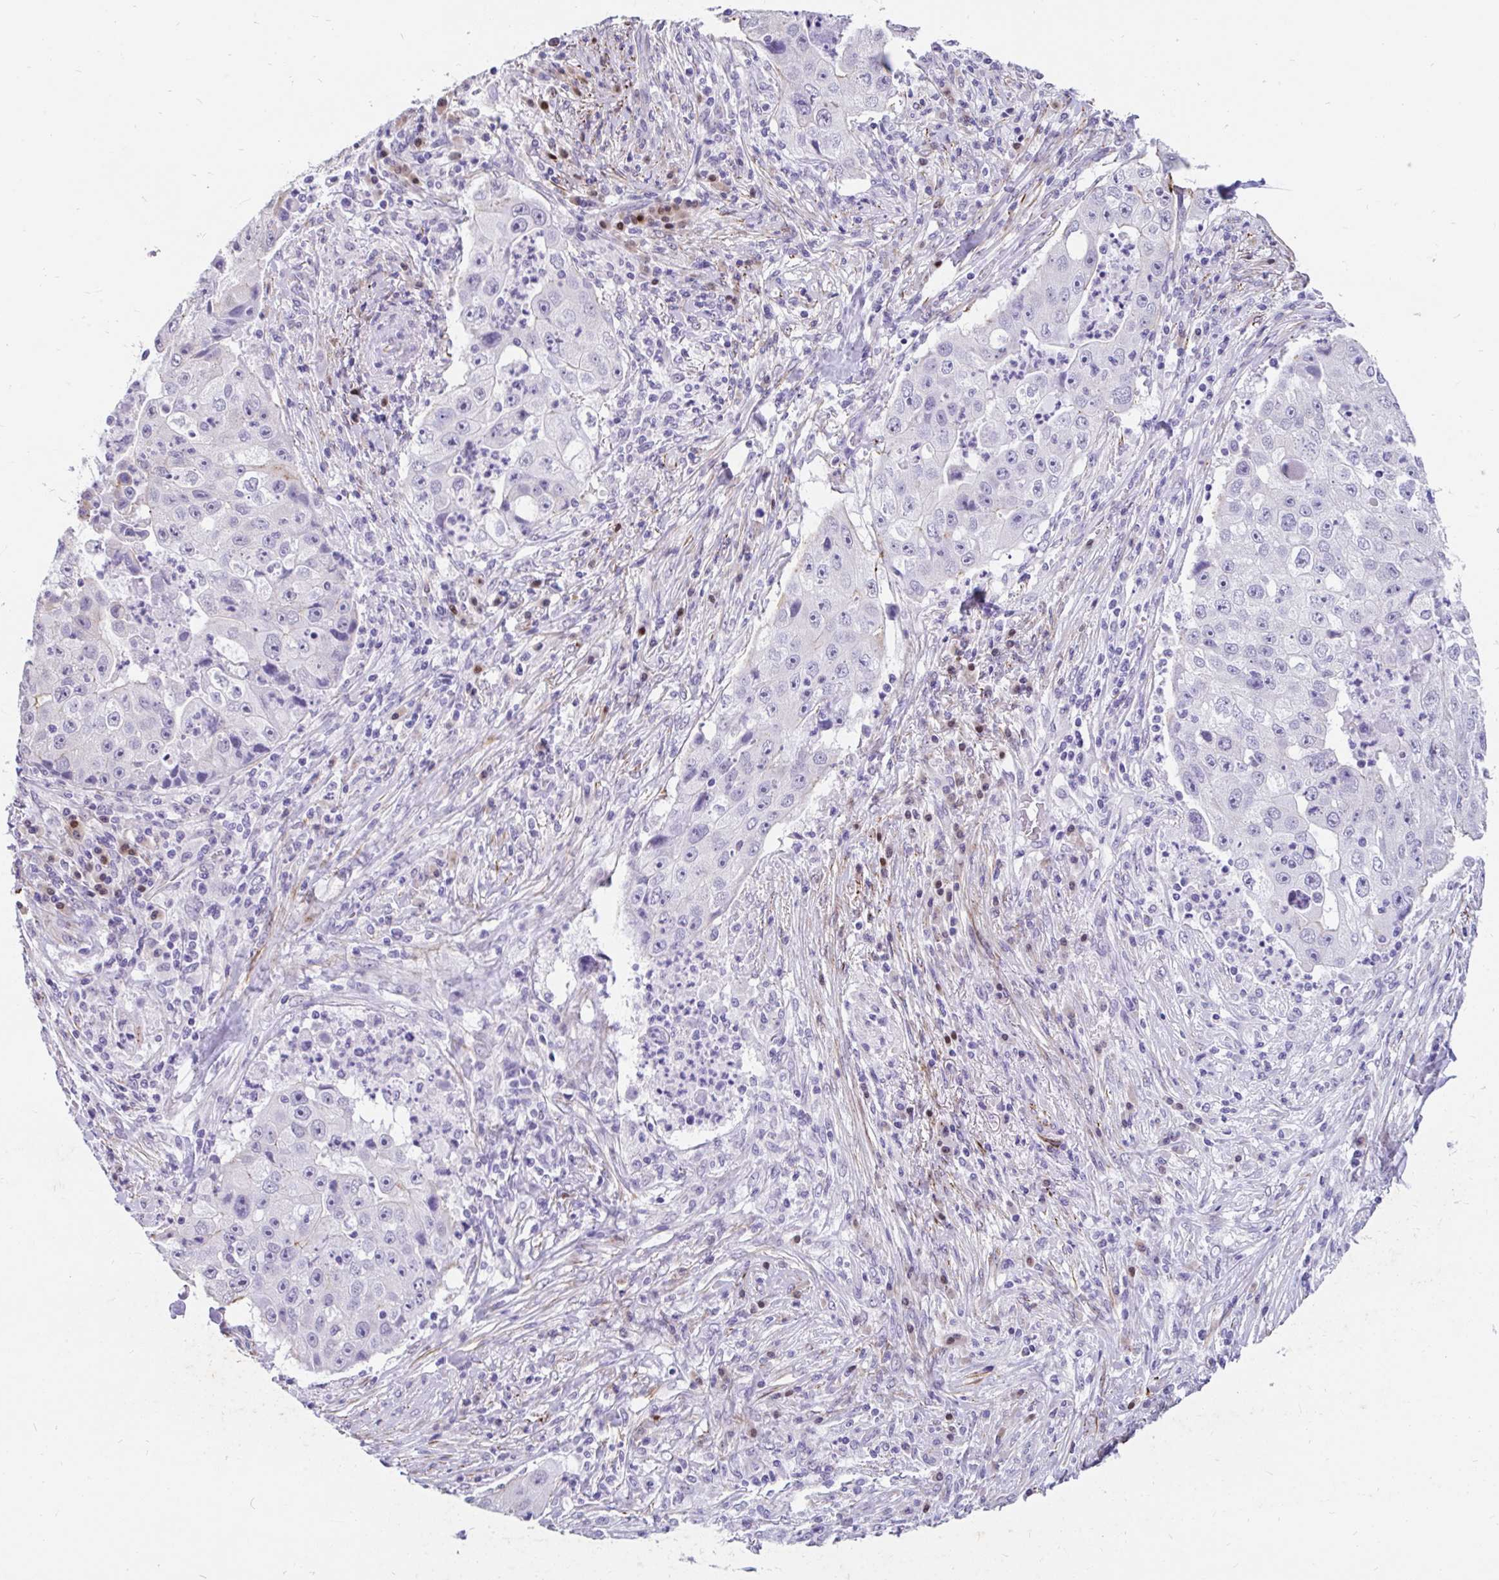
{"staining": {"intensity": "negative", "quantity": "none", "location": "none"}, "tissue": "lung cancer", "cell_type": "Tumor cells", "image_type": "cancer", "snomed": [{"axis": "morphology", "description": "Squamous cell carcinoma, NOS"}, {"axis": "topography", "description": "Lung"}], "caption": "DAB (3,3'-diaminobenzidine) immunohistochemical staining of squamous cell carcinoma (lung) reveals no significant staining in tumor cells.", "gene": "EML5", "patient": {"sex": "male", "age": 64}}